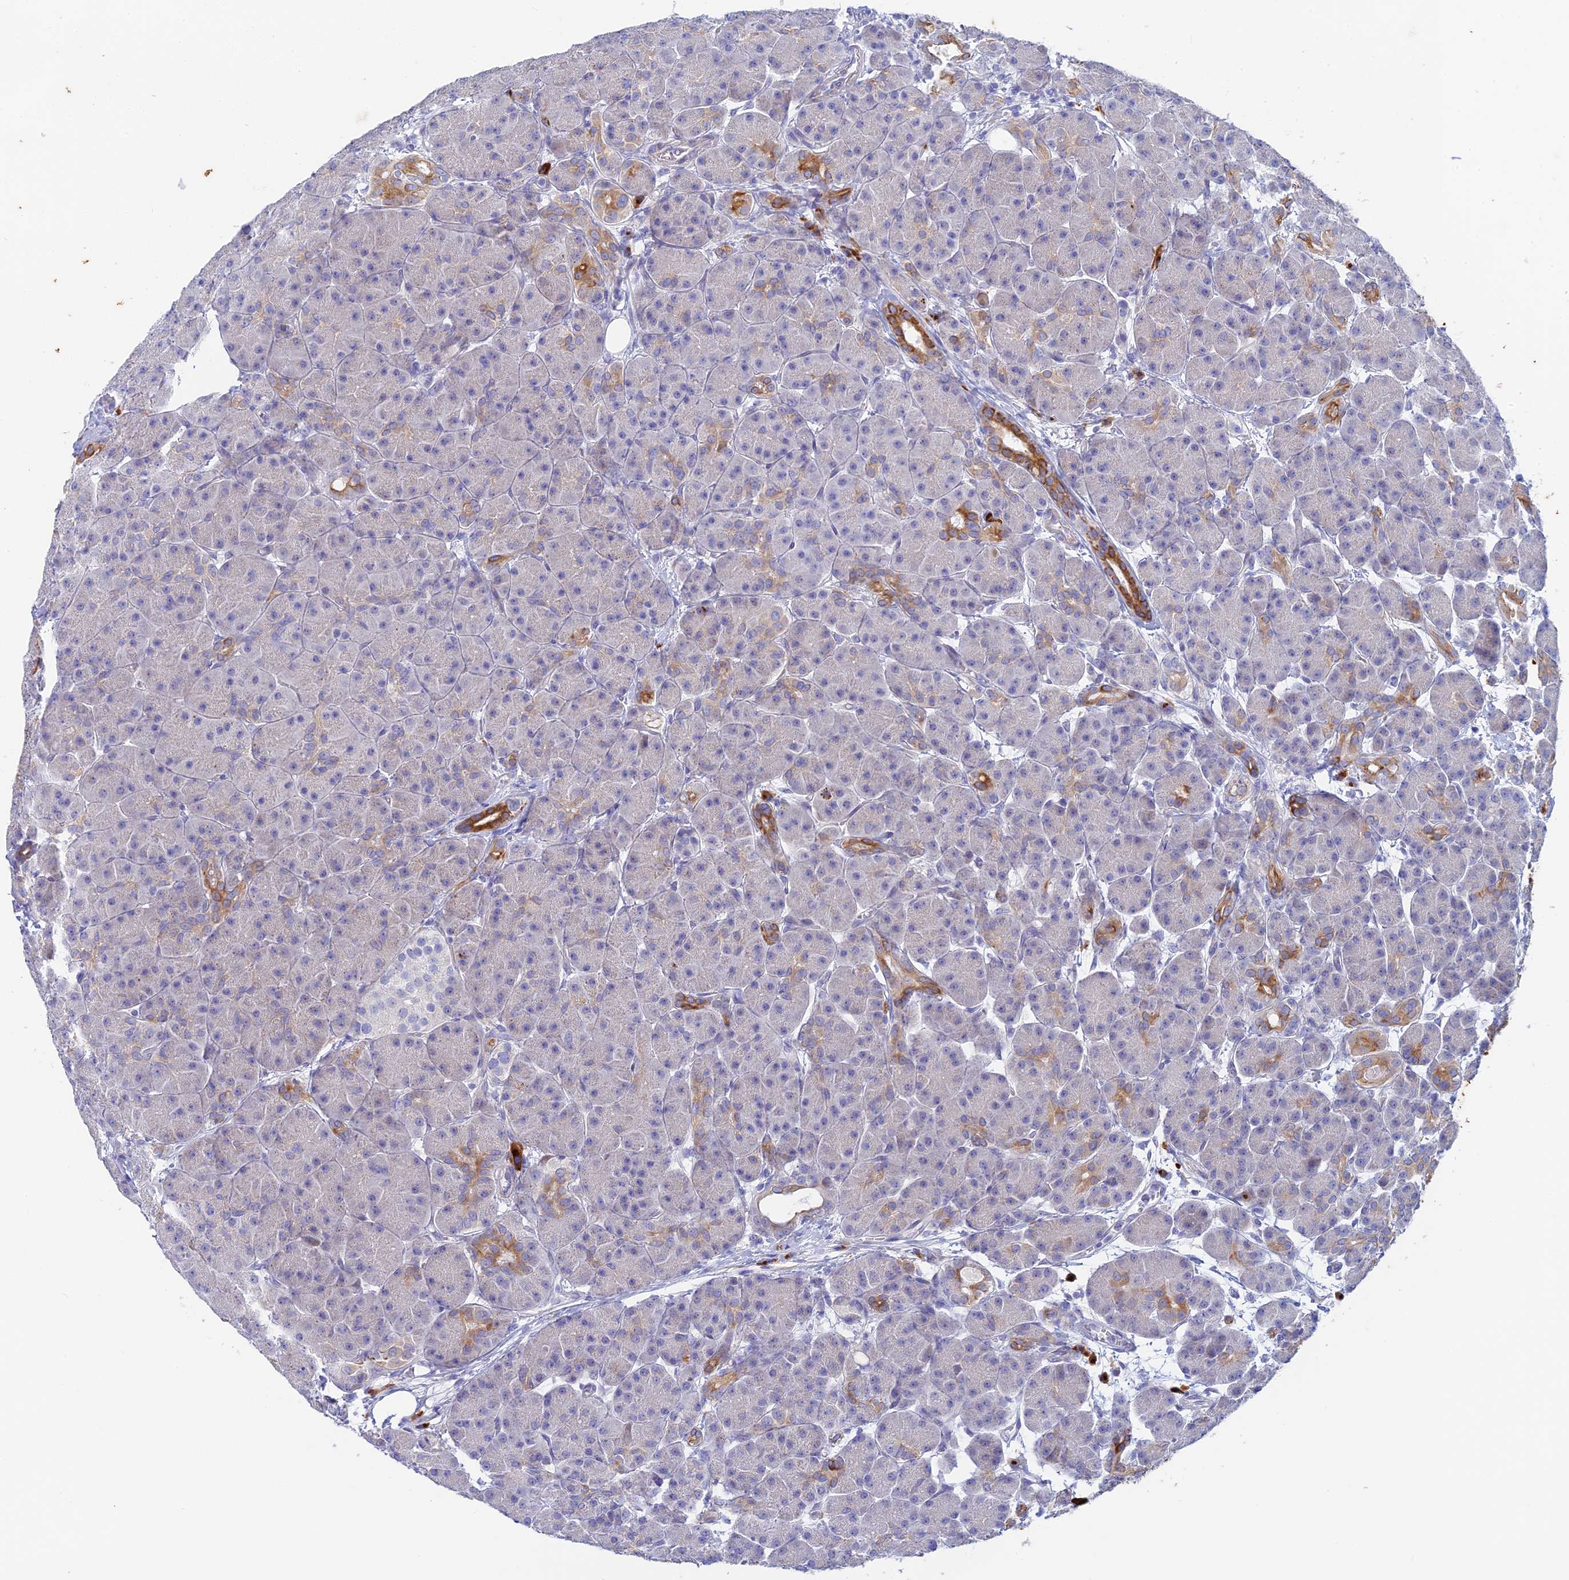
{"staining": {"intensity": "moderate", "quantity": "<25%", "location": "cytoplasmic/membranous"}, "tissue": "pancreas", "cell_type": "Exocrine glandular cells", "image_type": "normal", "snomed": [{"axis": "morphology", "description": "Normal tissue, NOS"}, {"axis": "topography", "description": "Pancreas"}], "caption": "Immunohistochemical staining of benign human pancreas demonstrates low levels of moderate cytoplasmic/membranous staining in about <25% of exocrine glandular cells.", "gene": "CEP152", "patient": {"sex": "male", "age": 63}}